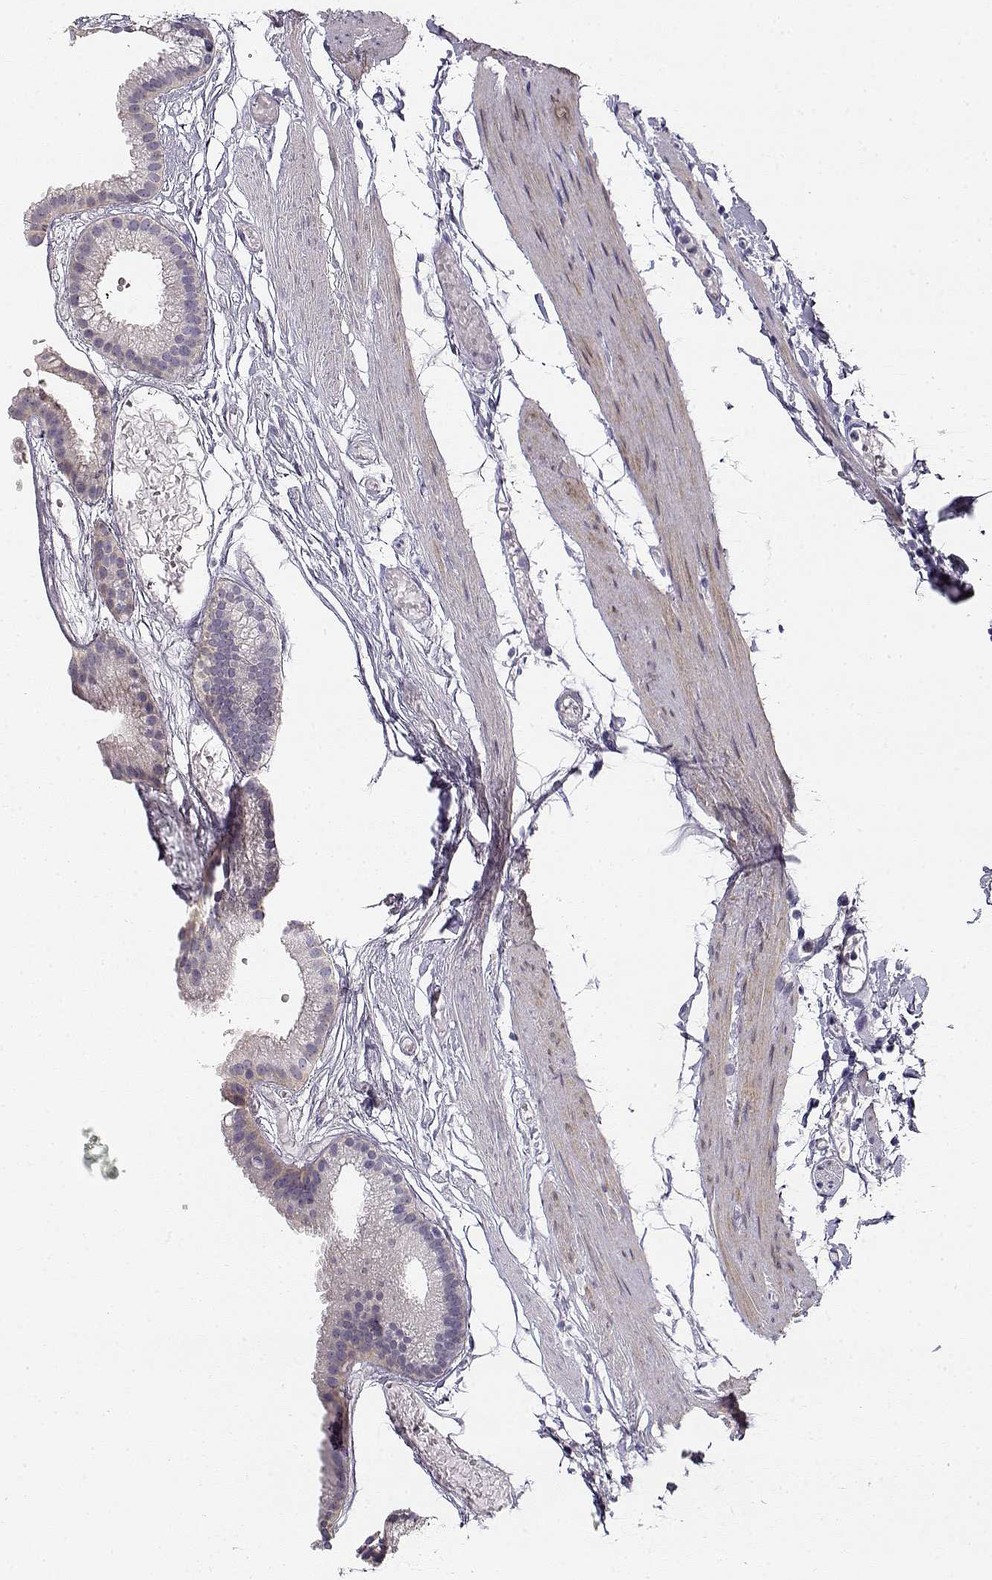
{"staining": {"intensity": "weak", "quantity": "<25%", "location": "cytoplasmic/membranous"}, "tissue": "gallbladder", "cell_type": "Glandular cells", "image_type": "normal", "snomed": [{"axis": "morphology", "description": "Normal tissue, NOS"}, {"axis": "topography", "description": "Gallbladder"}], "caption": "A histopathology image of gallbladder stained for a protein exhibits no brown staining in glandular cells. (Brightfield microscopy of DAB (3,3'-diaminobenzidine) IHC at high magnification).", "gene": "CREB3L3", "patient": {"sex": "female", "age": 45}}